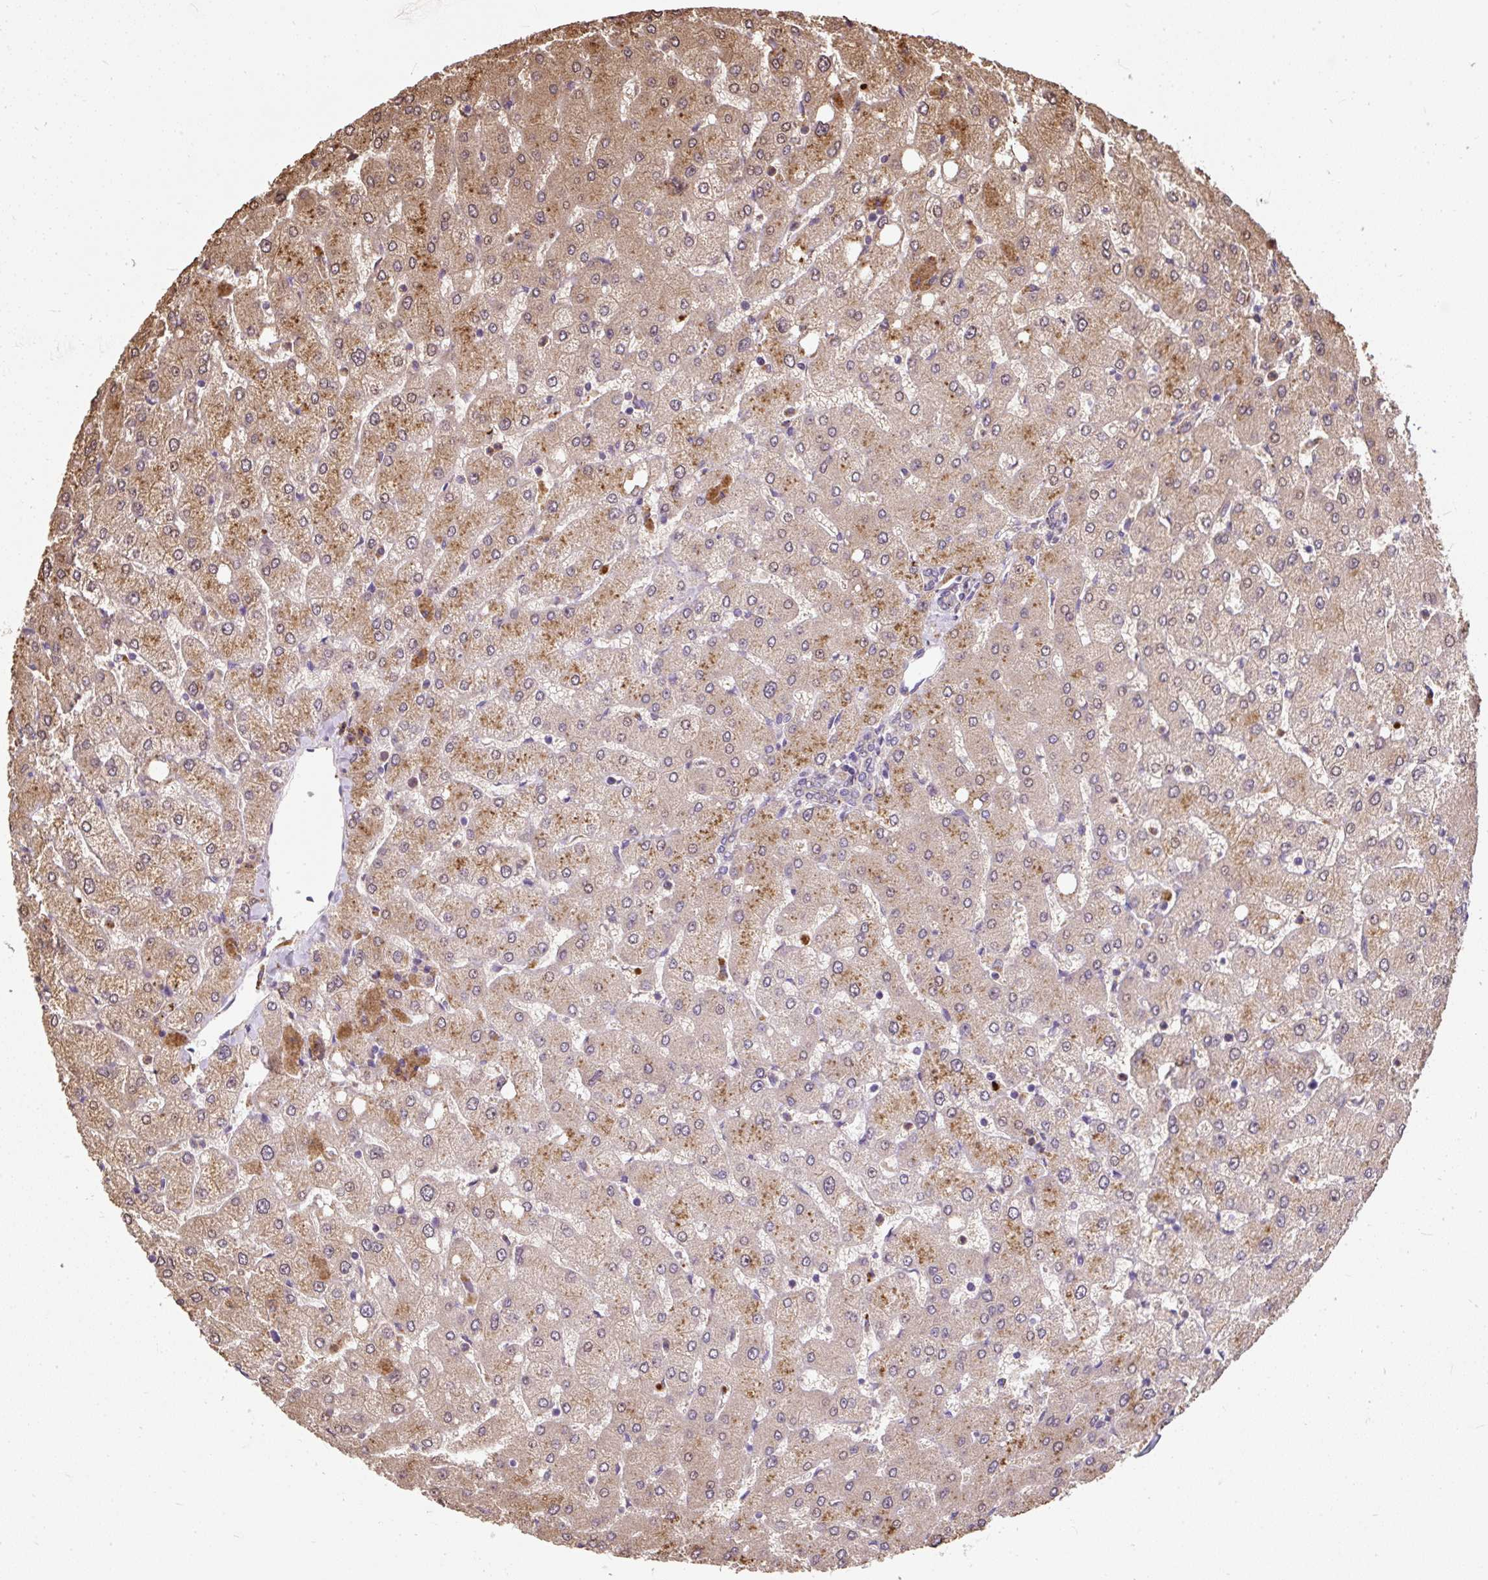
{"staining": {"intensity": "negative", "quantity": "none", "location": "none"}, "tissue": "liver", "cell_type": "Cholangiocytes", "image_type": "normal", "snomed": [{"axis": "morphology", "description": "Normal tissue, NOS"}, {"axis": "topography", "description": "Liver"}], "caption": "An immunohistochemistry photomicrograph of unremarkable liver is shown. There is no staining in cholangiocytes of liver. (Immunohistochemistry (ihc), brightfield microscopy, high magnification).", "gene": "PUS7L", "patient": {"sex": "female", "age": 54}}